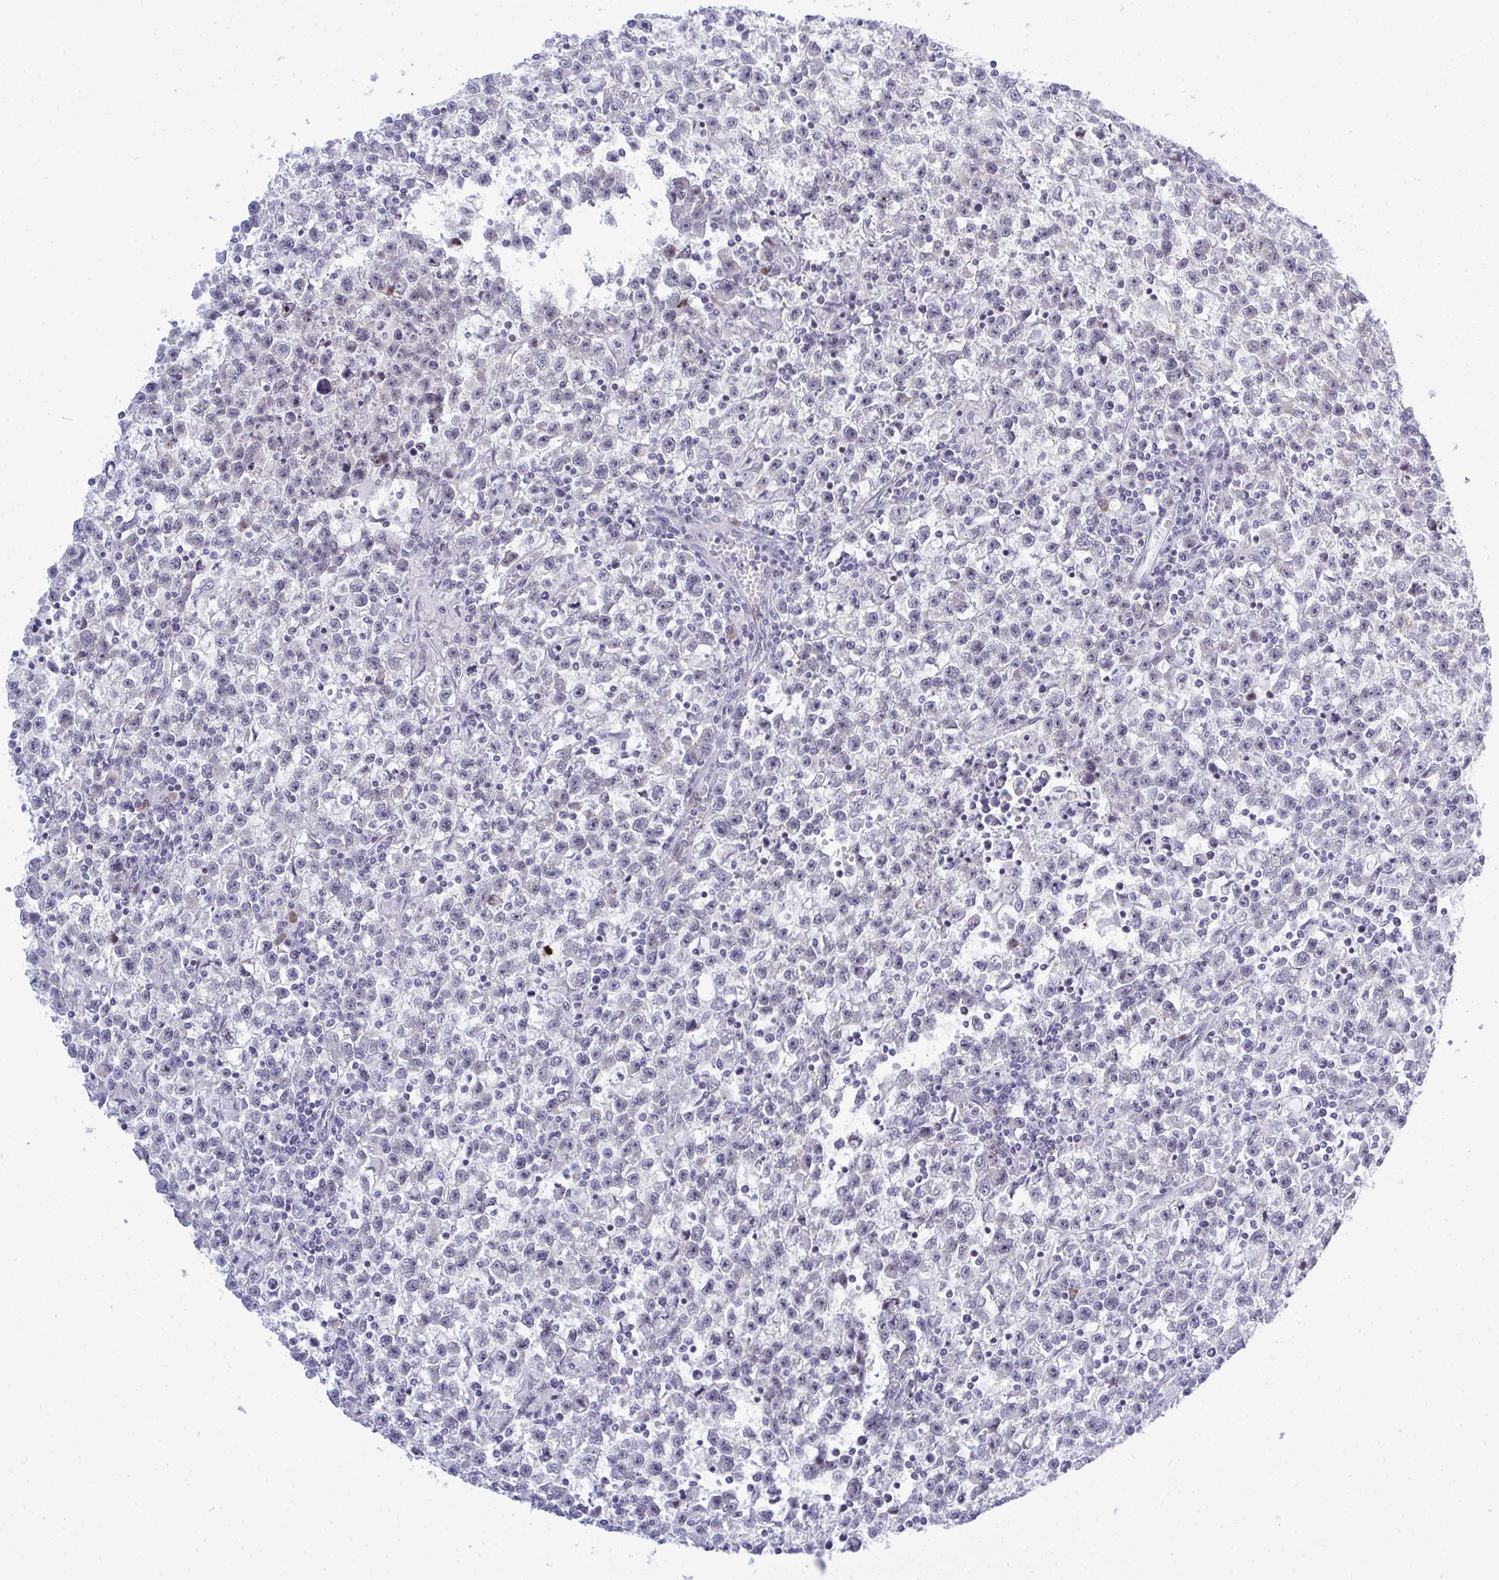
{"staining": {"intensity": "negative", "quantity": "none", "location": "none"}, "tissue": "testis cancer", "cell_type": "Tumor cells", "image_type": "cancer", "snomed": [{"axis": "morphology", "description": "Seminoma, NOS"}, {"axis": "topography", "description": "Testis"}], "caption": "DAB immunohistochemical staining of testis cancer (seminoma) demonstrates no significant positivity in tumor cells.", "gene": "TAB1", "patient": {"sex": "male", "age": 31}}